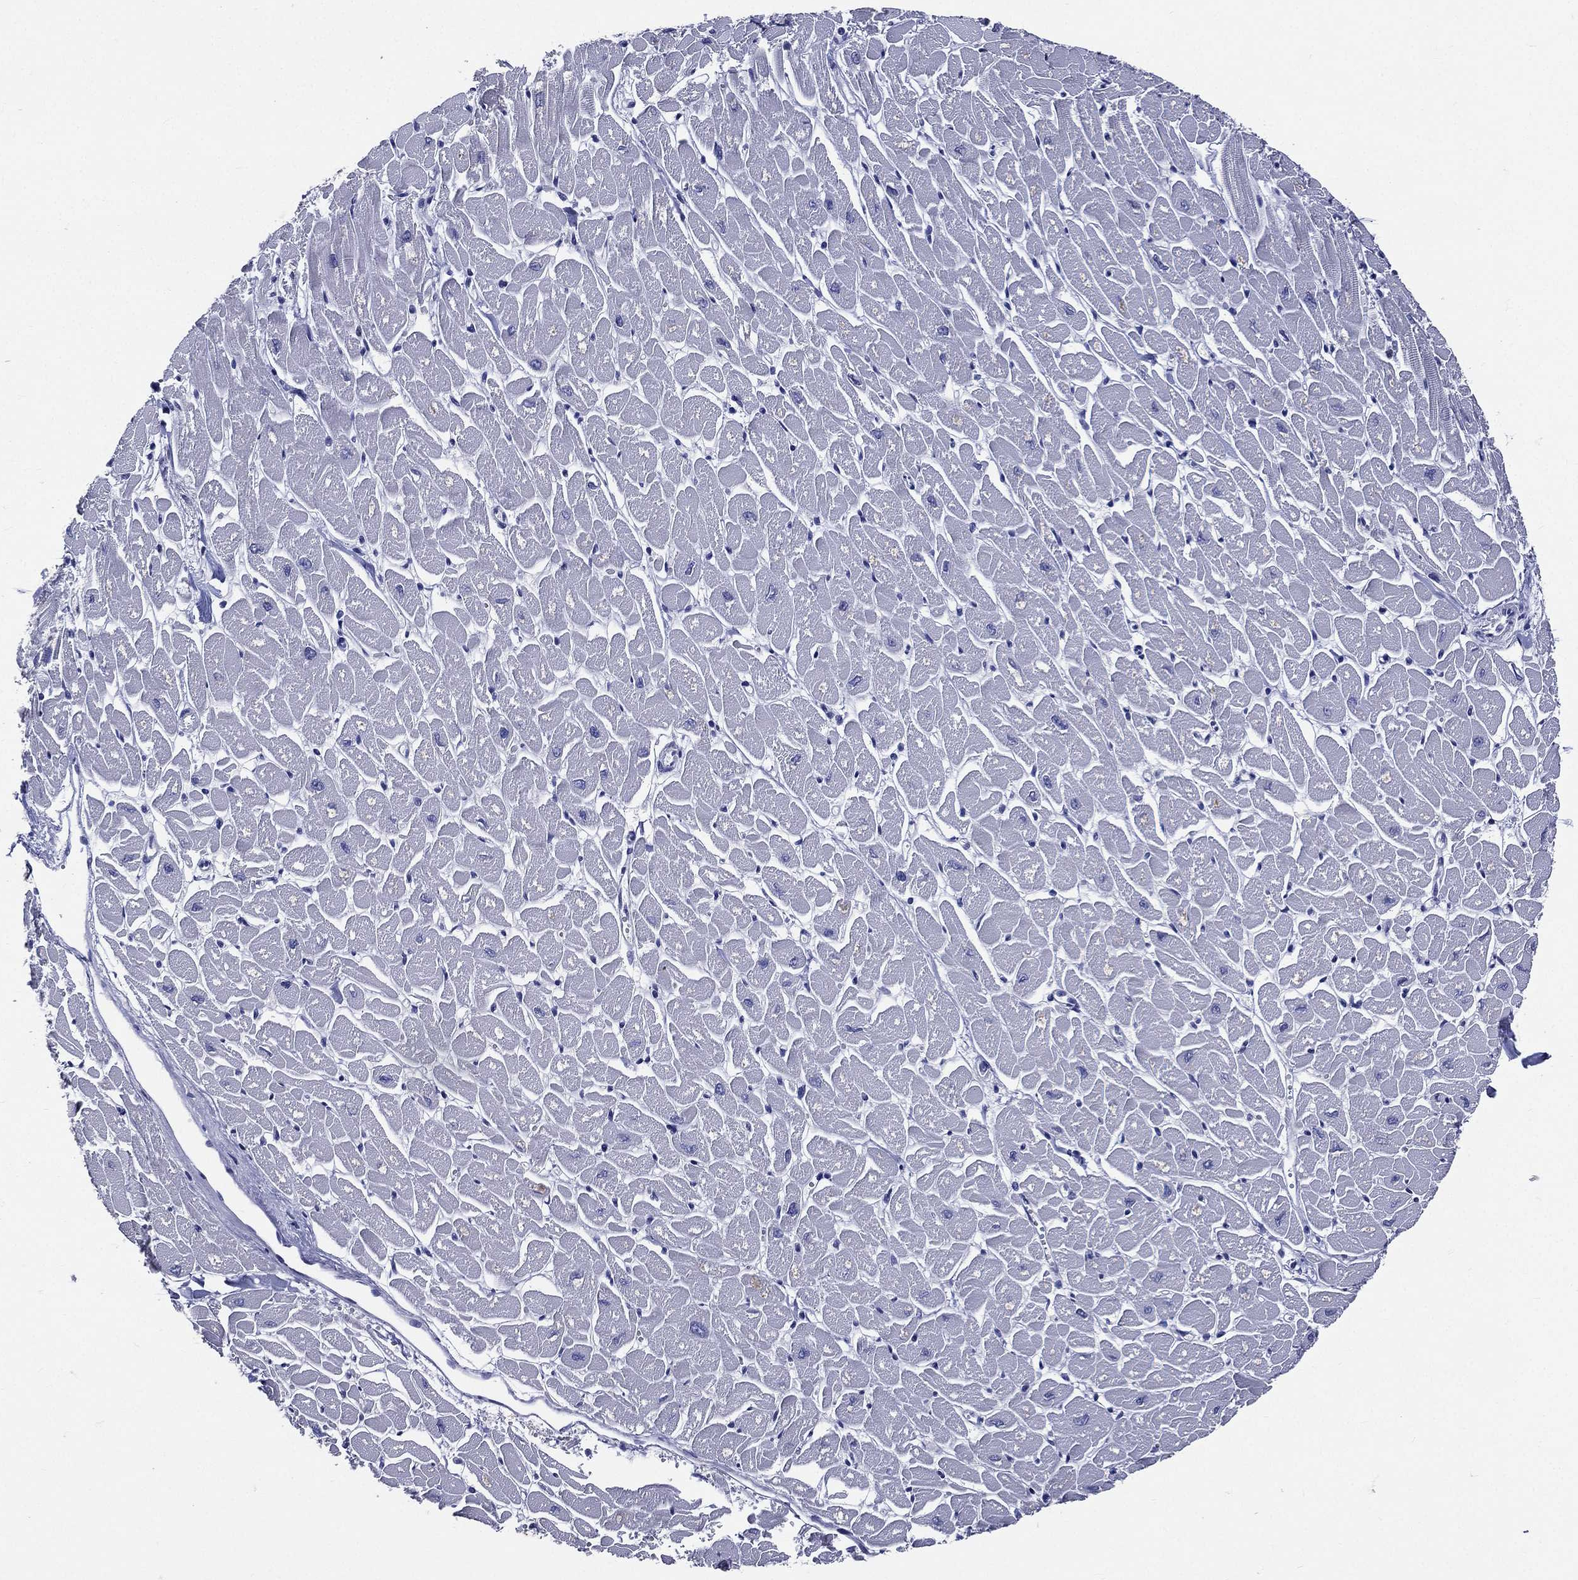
{"staining": {"intensity": "negative", "quantity": "none", "location": "none"}, "tissue": "heart muscle", "cell_type": "Cardiomyocytes", "image_type": "normal", "snomed": [{"axis": "morphology", "description": "Normal tissue, NOS"}, {"axis": "topography", "description": "Heart"}], "caption": "Immunohistochemical staining of benign heart muscle exhibits no significant positivity in cardiomyocytes.", "gene": "DPYS", "patient": {"sex": "male", "age": 57}}